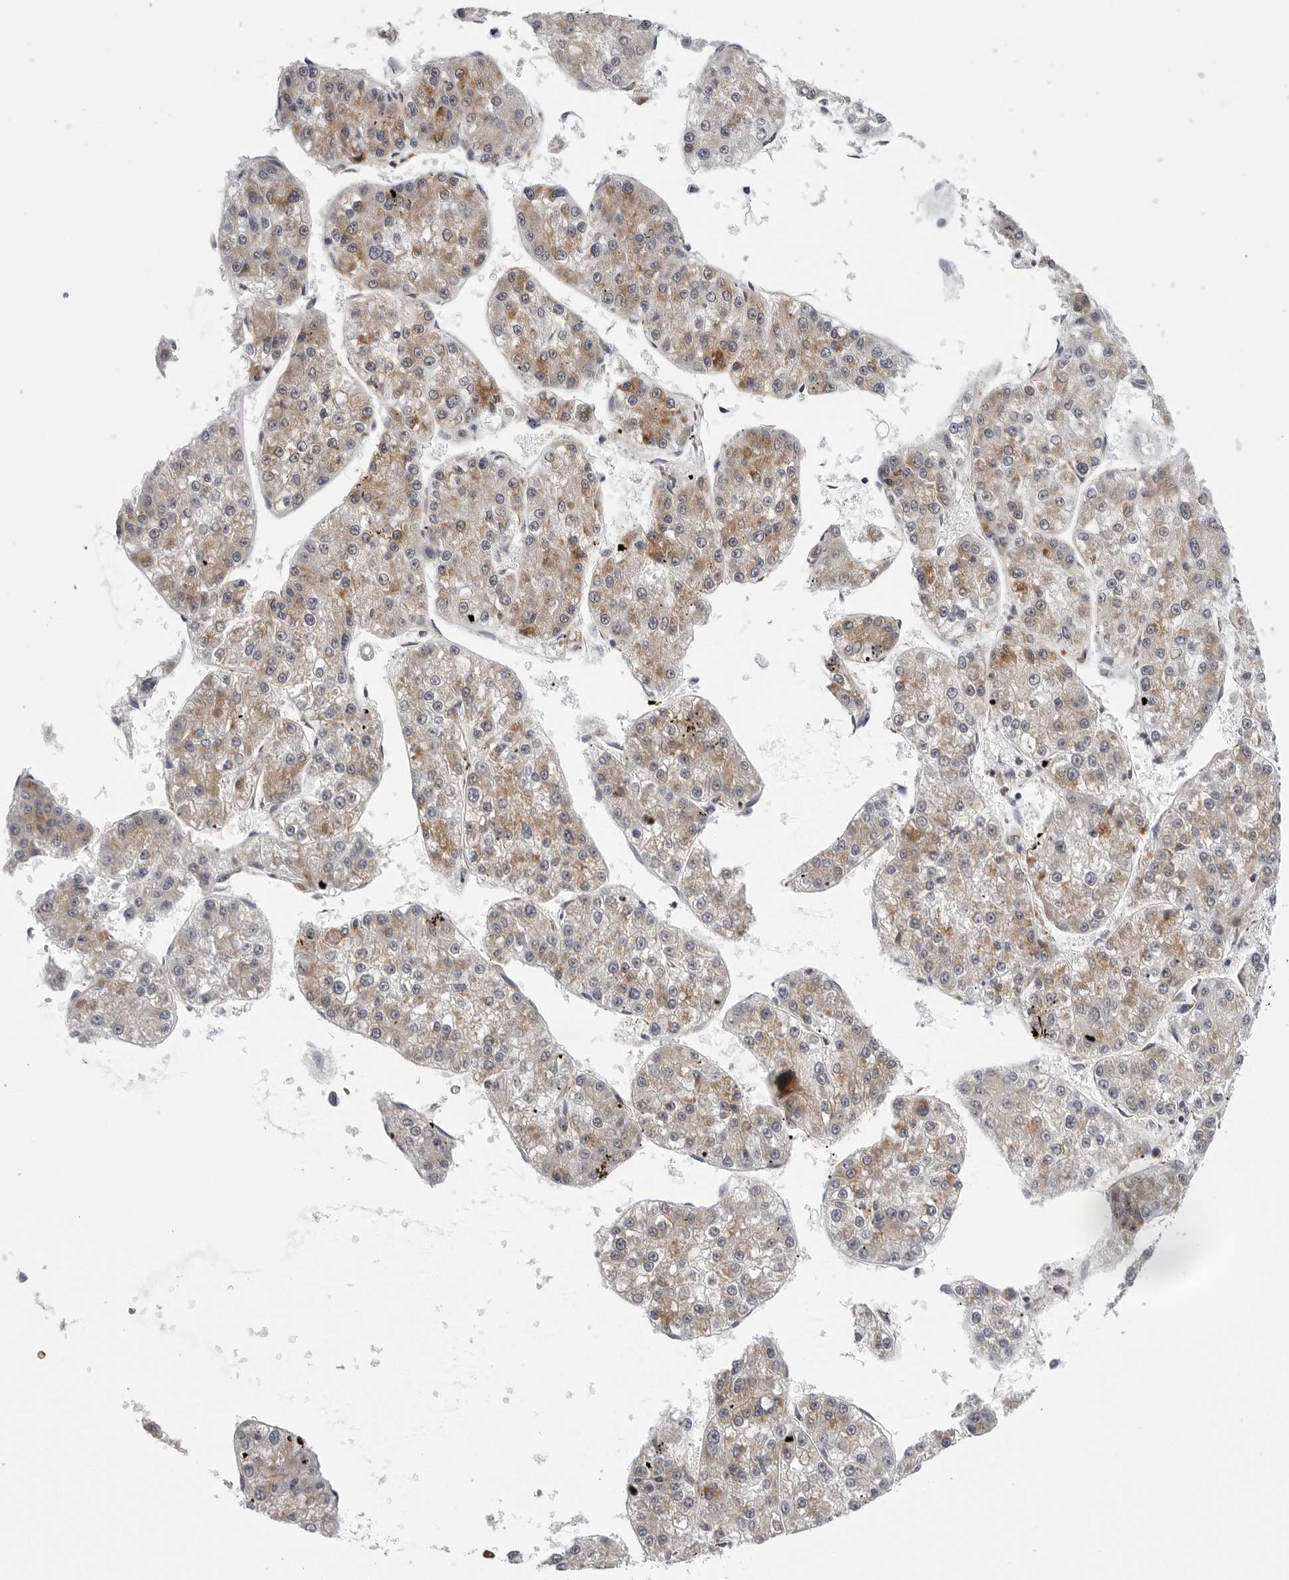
{"staining": {"intensity": "weak", "quantity": ">75%", "location": "cytoplasmic/membranous"}, "tissue": "liver cancer", "cell_type": "Tumor cells", "image_type": "cancer", "snomed": [{"axis": "morphology", "description": "Carcinoma, Hepatocellular, NOS"}, {"axis": "topography", "description": "Liver"}], "caption": "An image of human liver hepatocellular carcinoma stained for a protein exhibits weak cytoplasmic/membranous brown staining in tumor cells. The protein is shown in brown color, while the nuclei are stained blue.", "gene": "CDK20", "patient": {"sex": "female", "age": 73}}